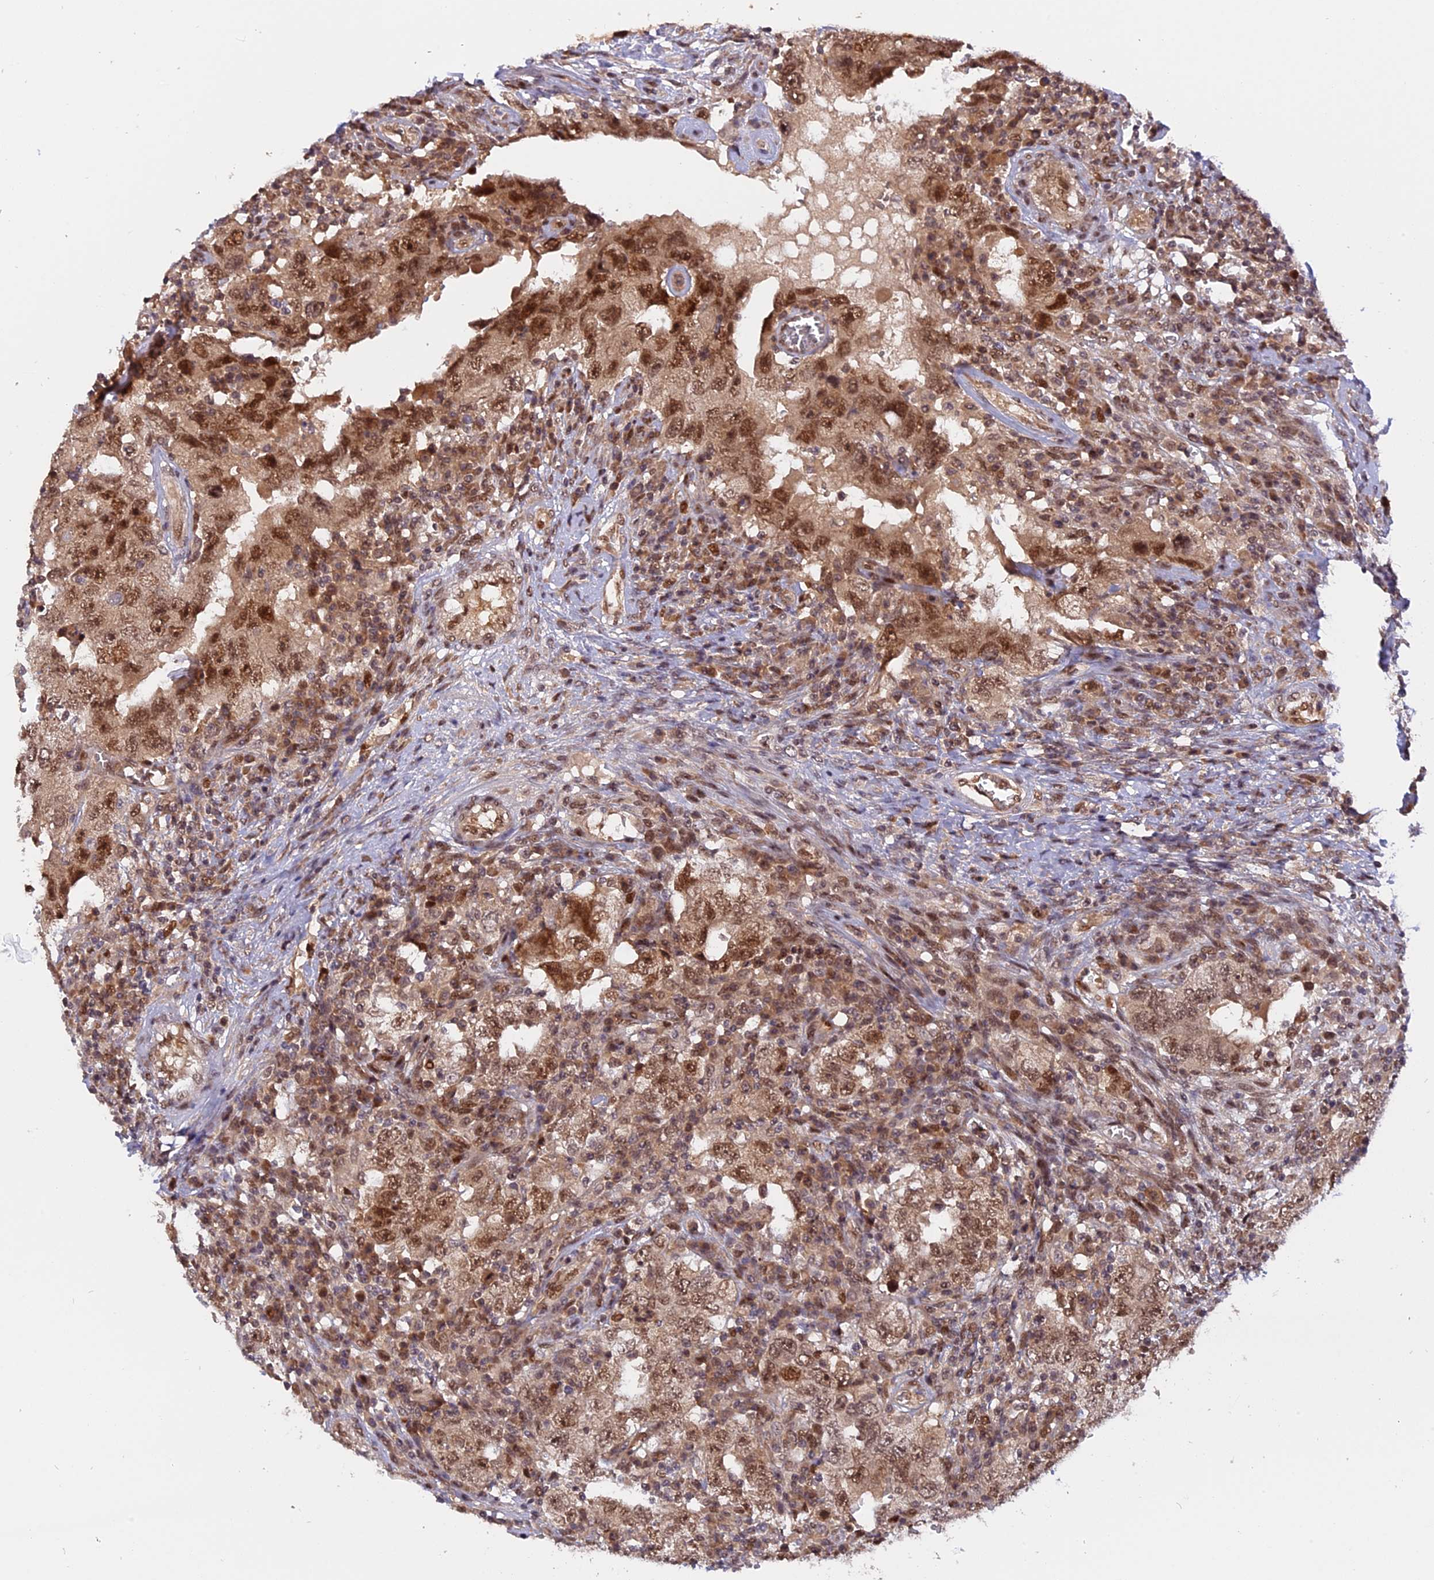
{"staining": {"intensity": "moderate", "quantity": ">75%", "location": "nuclear"}, "tissue": "testis cancer", "cell_type": "Tumor cells", "image_type": "cancer", "snomed": [{"axis": "morphology", "description": "Carcinoma, Embryonal, NOS"}, {"axis": "topography", "description": "Testis"}], "caption": "A brown stain shows moderate nuclear staining of a protein in human testis cancer tumor cells.", "gene": "ZNF428", "patient": {"sex": "male", "age": 26}}